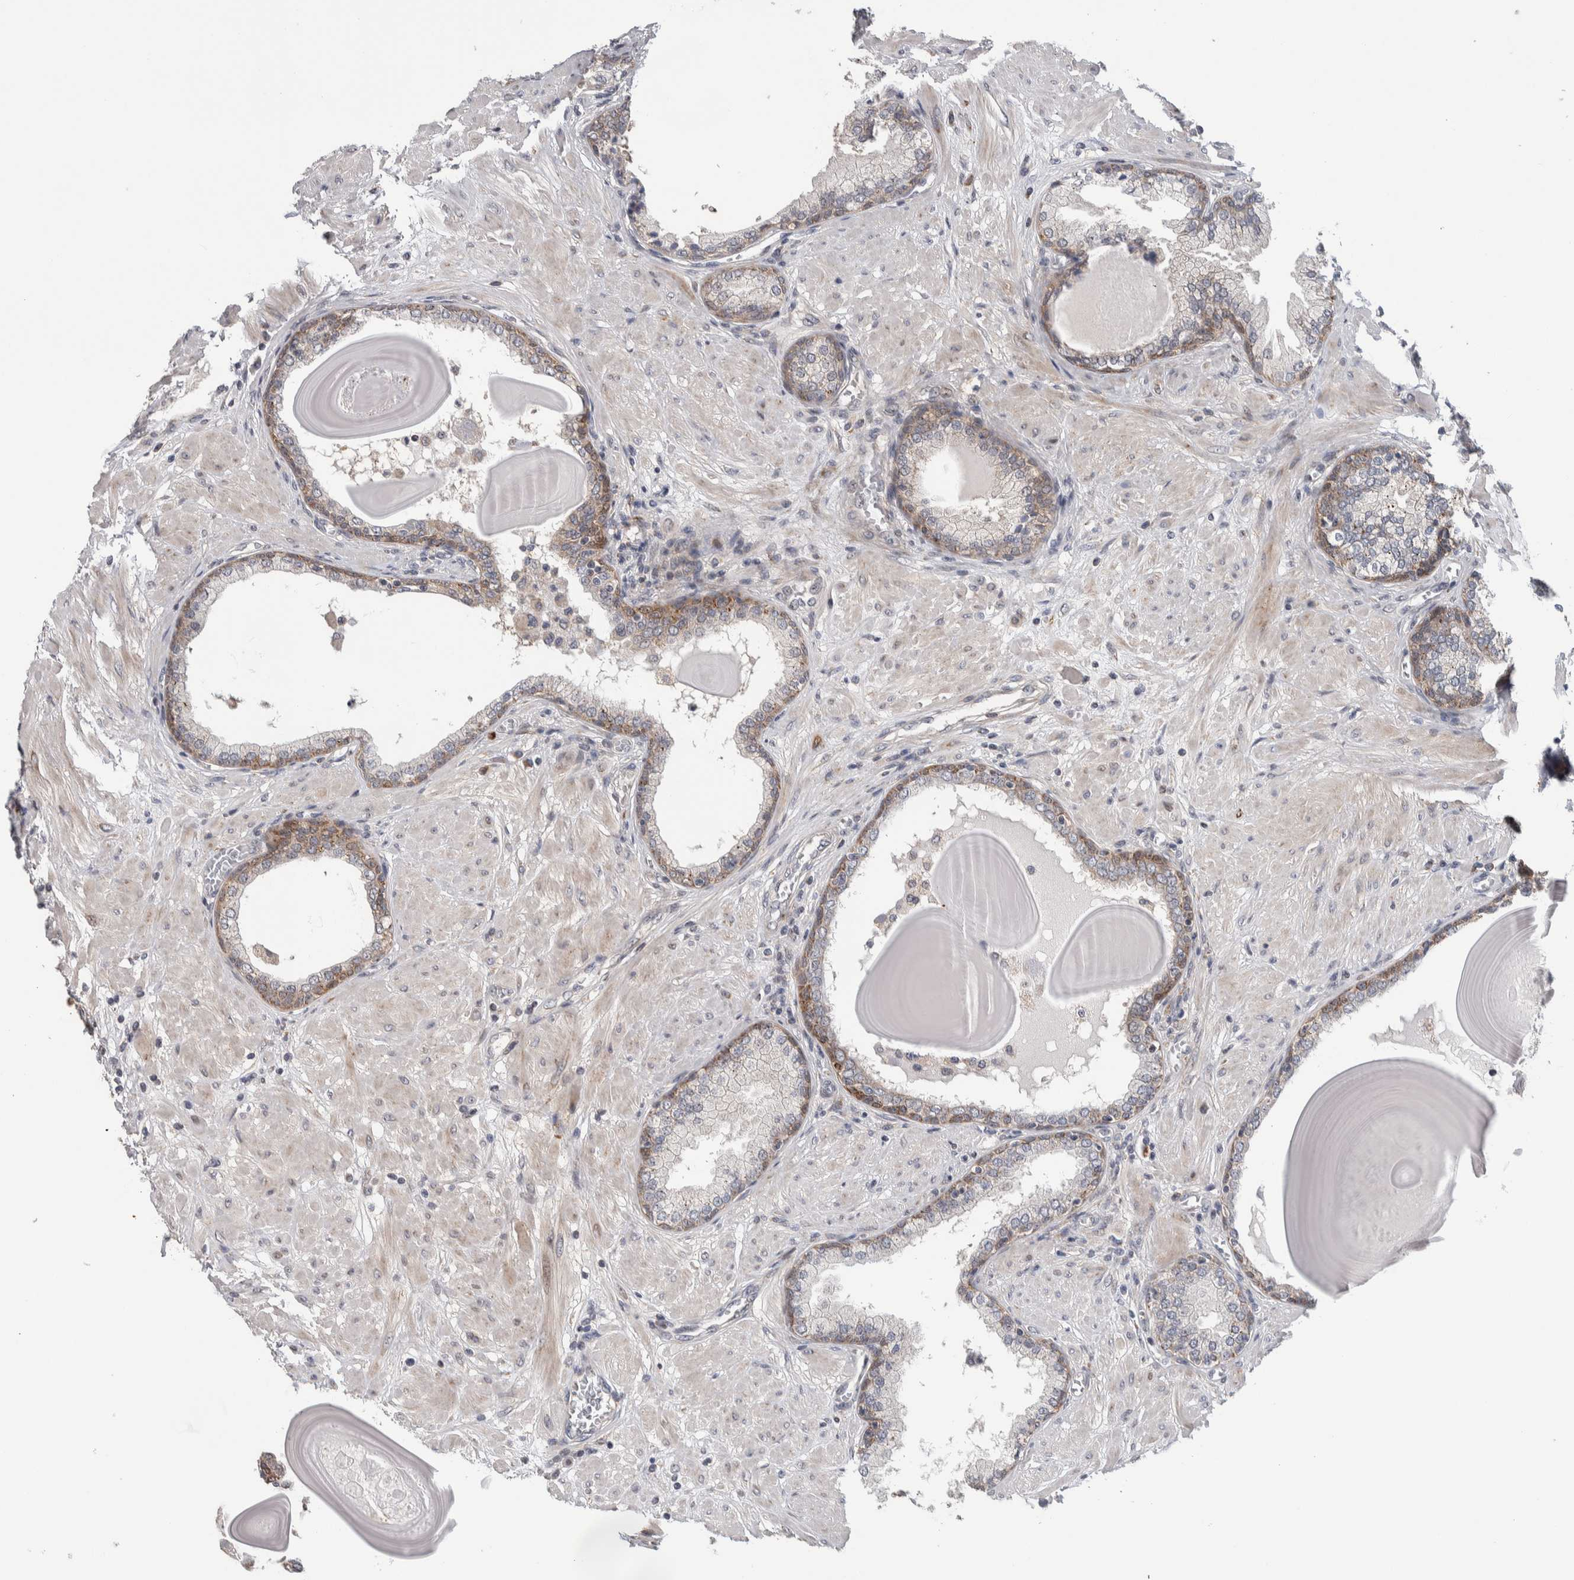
{"staining": {"intensity": "moderate", "quantity": "25%-75%", "location": "cytoplasmic/membranous"}, "tissue": "prostate", "cell_type": "Glandular cells", "image_type": "normal", "snomed": [{"axis": "morphology", "description": "Normal tissue, NOS"}, {"axis": "topography", "description": "Prostate"}], "caption": "Benign prostate demonstrates moderate cytoplasmic/membranous positivity in approximately 25%-75% of glandular cells.", "gene": "PRRG4", "patient": {"sex": "male", "age": 51}}